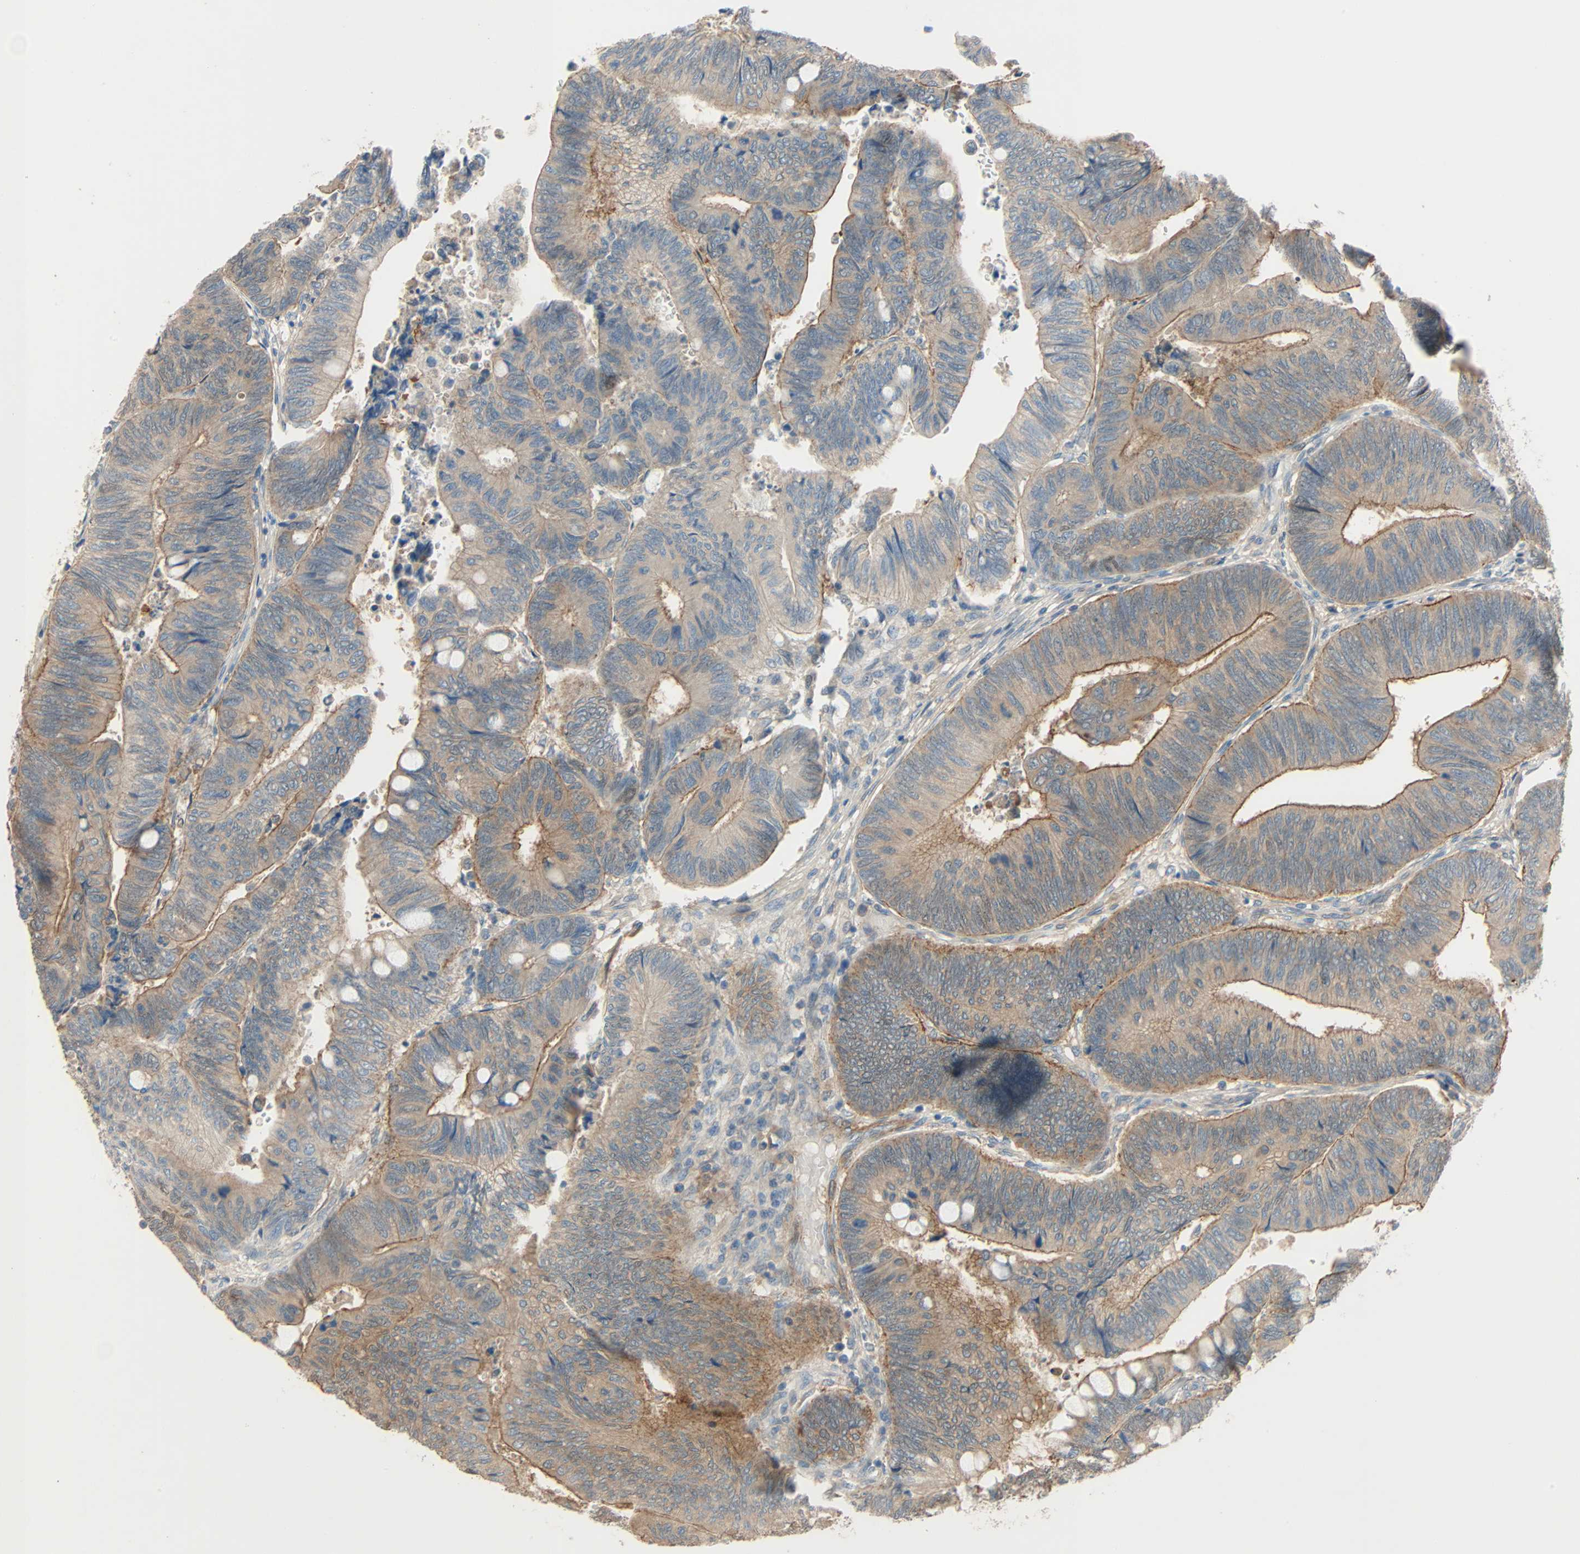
{"staining": {"intensity": "moderate", "quantity": ">75%", "location": "cytoplasmic/membranous"}, "tissue": "colorectal cancer", "cell_type": "Tumor cells", "image_type": "cancer", "snomed": [{"axis": "morphology", "description": "Normal tissue, NOS"}, {"axis": "morphology", "description": "Adenocarcinoma, NOS"}, {"axis": "topography", "description": "Rectum"}, {"axis": "topography", "description": "Peripheral nerve tissue"}], "caption": "This image displays colorectal adenocarcinoma stained with IHC to label a protein in brown. The cytoplasmic/membranous of tumor cells show moderate positivity for the protein. Nuclei are counter-stained blue.", "gene": "TNFRSF12A", "patient": {"sex": "male", "age": 92}}